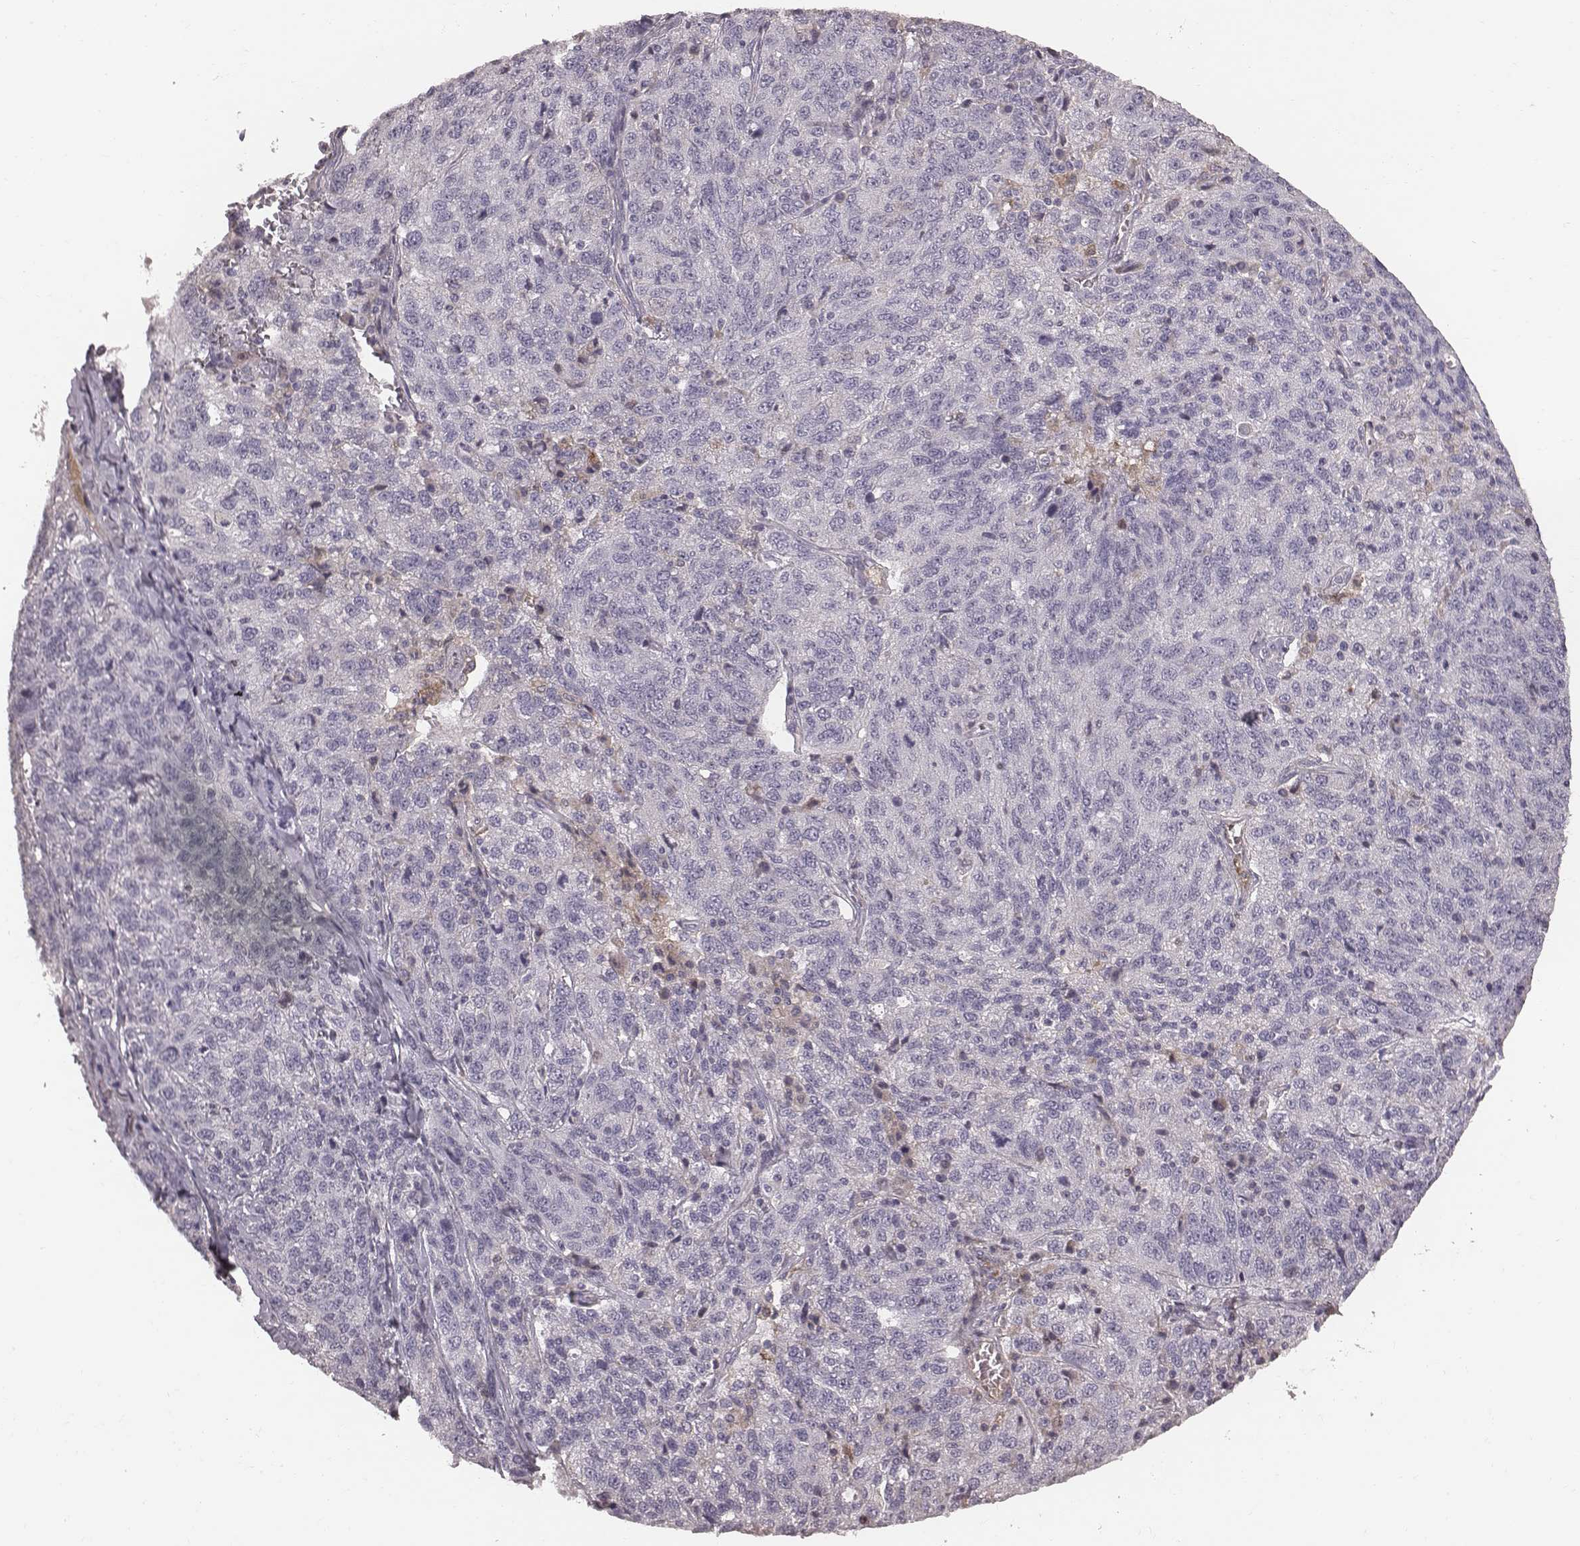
{"staining": {"intensity": "negative", "quantity": "none", "location": "none"}, "tissue": "ovarian cancer", "cell_type": "Tumor cells", "image_type": "cancer", "snomed": [{"axis": "morphology", "description": "Cystadenocarcinoma, serous, NOS"}, {"axis": "topography", "description": "Ovary"}], "caption": "Tumor cells show no significant protein expression in ovarian cancer.", "gene": "CFTR", "patient": {"sex": "female", "age": 71}}